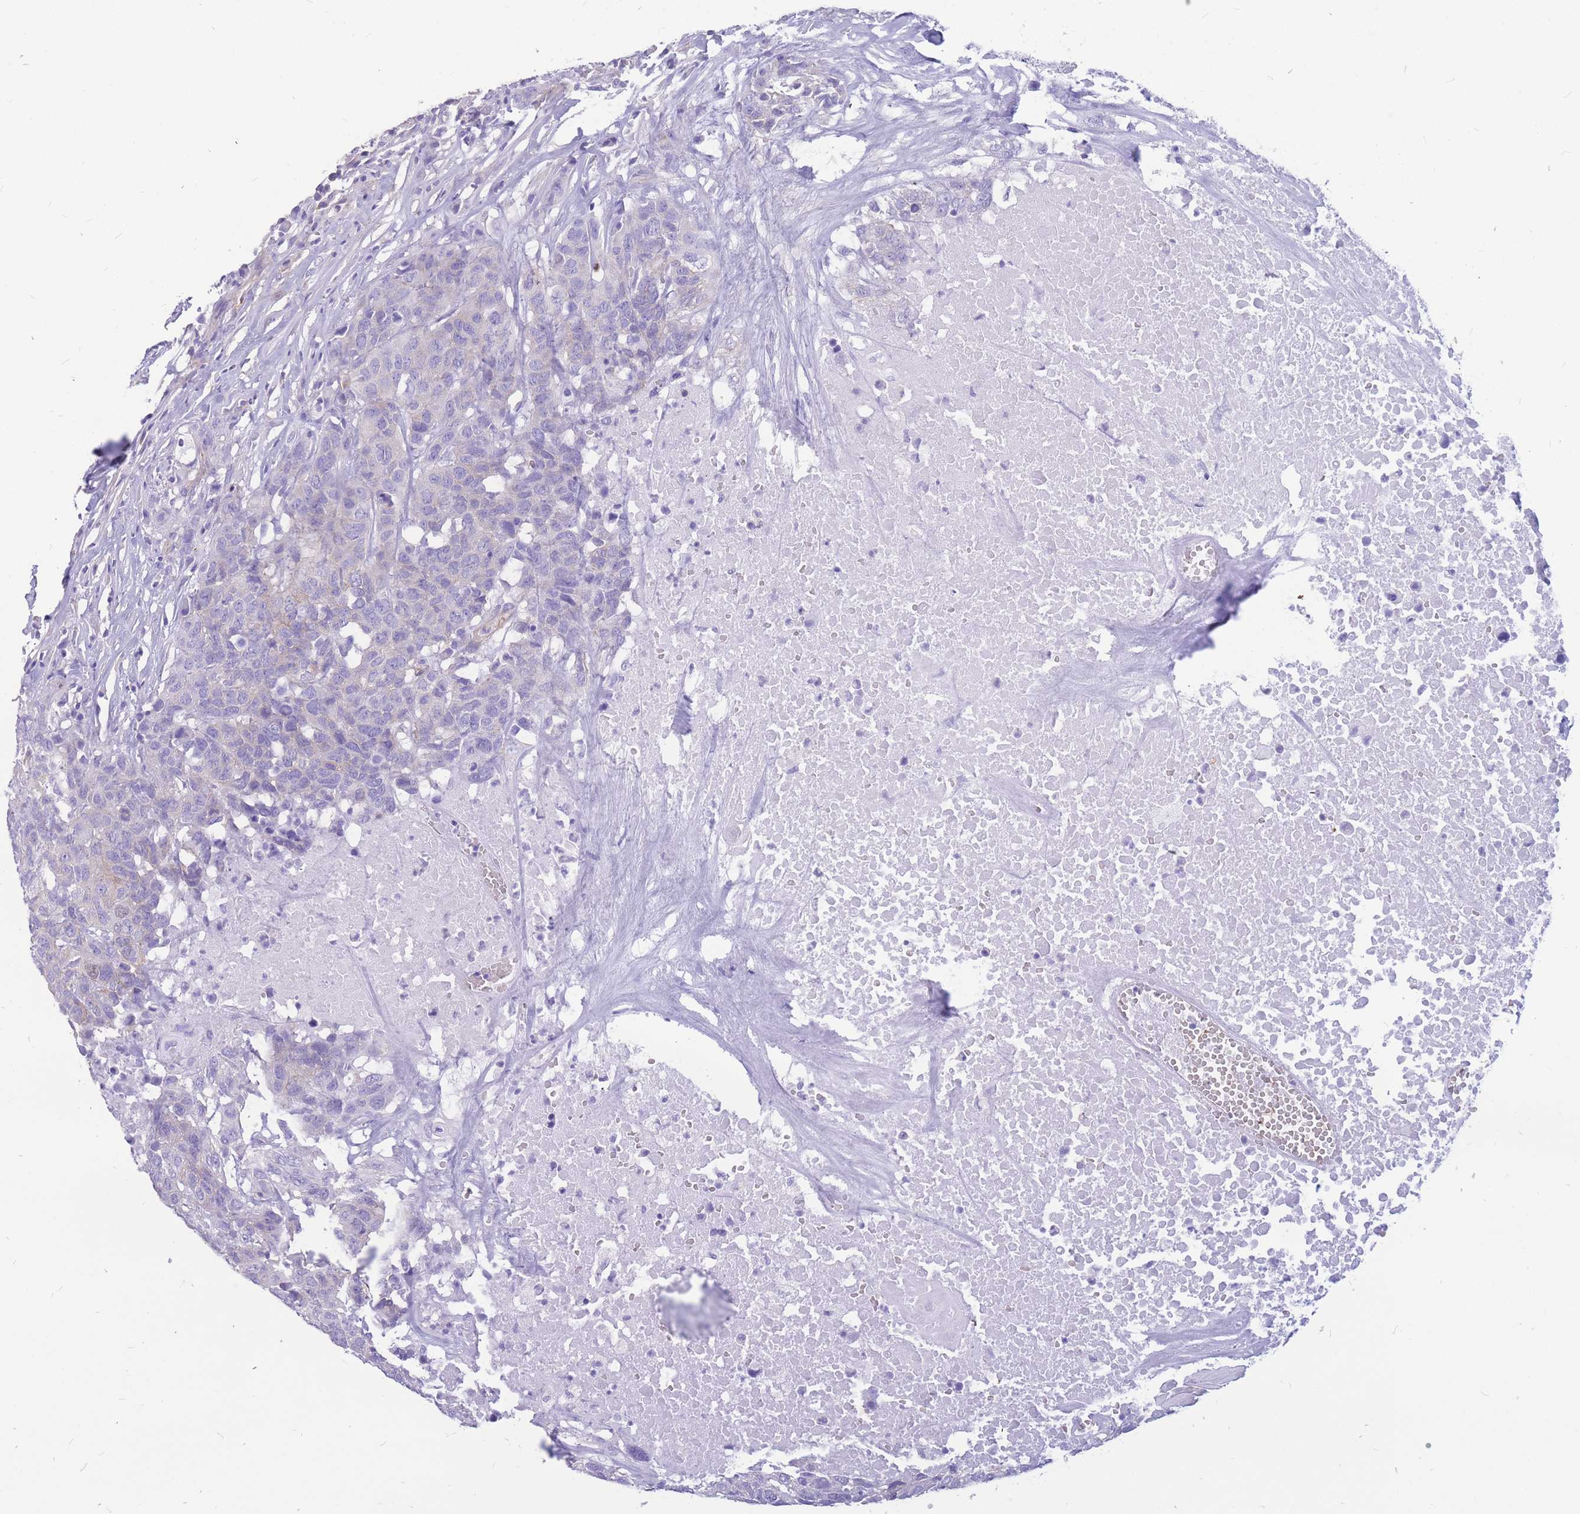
{"staining": {"intensity": "negative", "quantity": "none", "location": "none"}, "tissue": "head and neck cancer", "cell_type": "Tumor cells", "image_type": "cancer", "snomed": [{"axis": "morphology", "description": "Squamous cell carcinoma, NOS"}, {"axis": "topography", "description": "Head-Neck"}], "caption": "High power microscopy histopathology image of an IHC histopathology image of head and neck squamous cell carcinoma, revealing no significant positivity in tumor cells. (DAB IHC visualized using brightfield microscopy, high magnification).", "gene": "ADD2", "patient": {"sex": "male", "age": 66}}